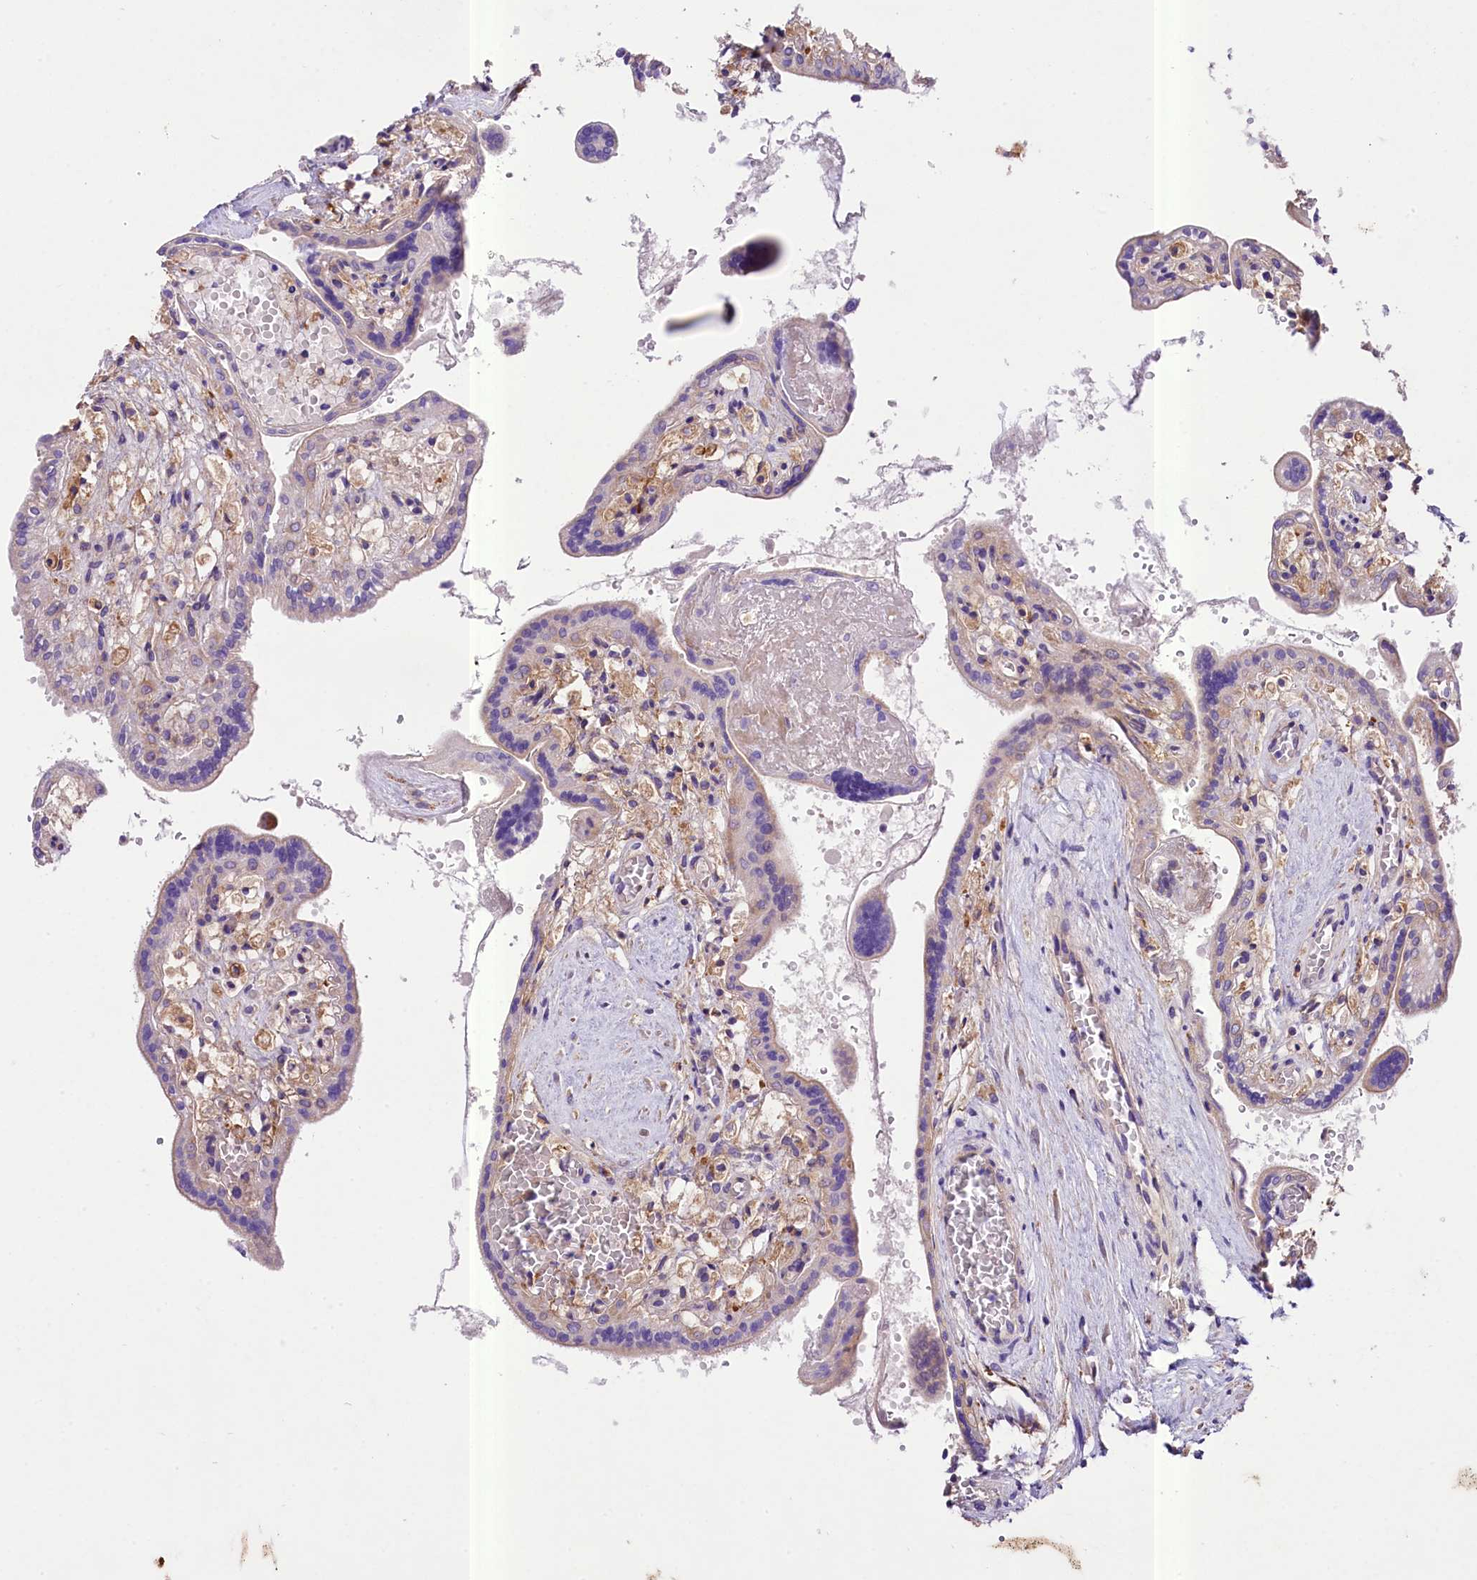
{"staining": {"intensity": "moderate", "quantity": "<25%", "location": "cytoplasmic/membranous"}, "tissue": "placenta", "cell_type": "Trophoblastic cells", "image_type": "normal", "snomed": [{"axis": "morphology", "description": "Normal tissue, NOS"}, {"axis": "topography", "description": "Placenta"}], "caption": "Immunohistochemistry (IHC) (DAB (3,3'-diaminobenzidine)) staining of normal human placenta shows moderate cytoplasmic/membranous protein positivity in about <25% of trophoblastic cells. Nuclei are stained in blue.", "gene": "PEMT", "patient": {"sex": "female", "age": 37}}